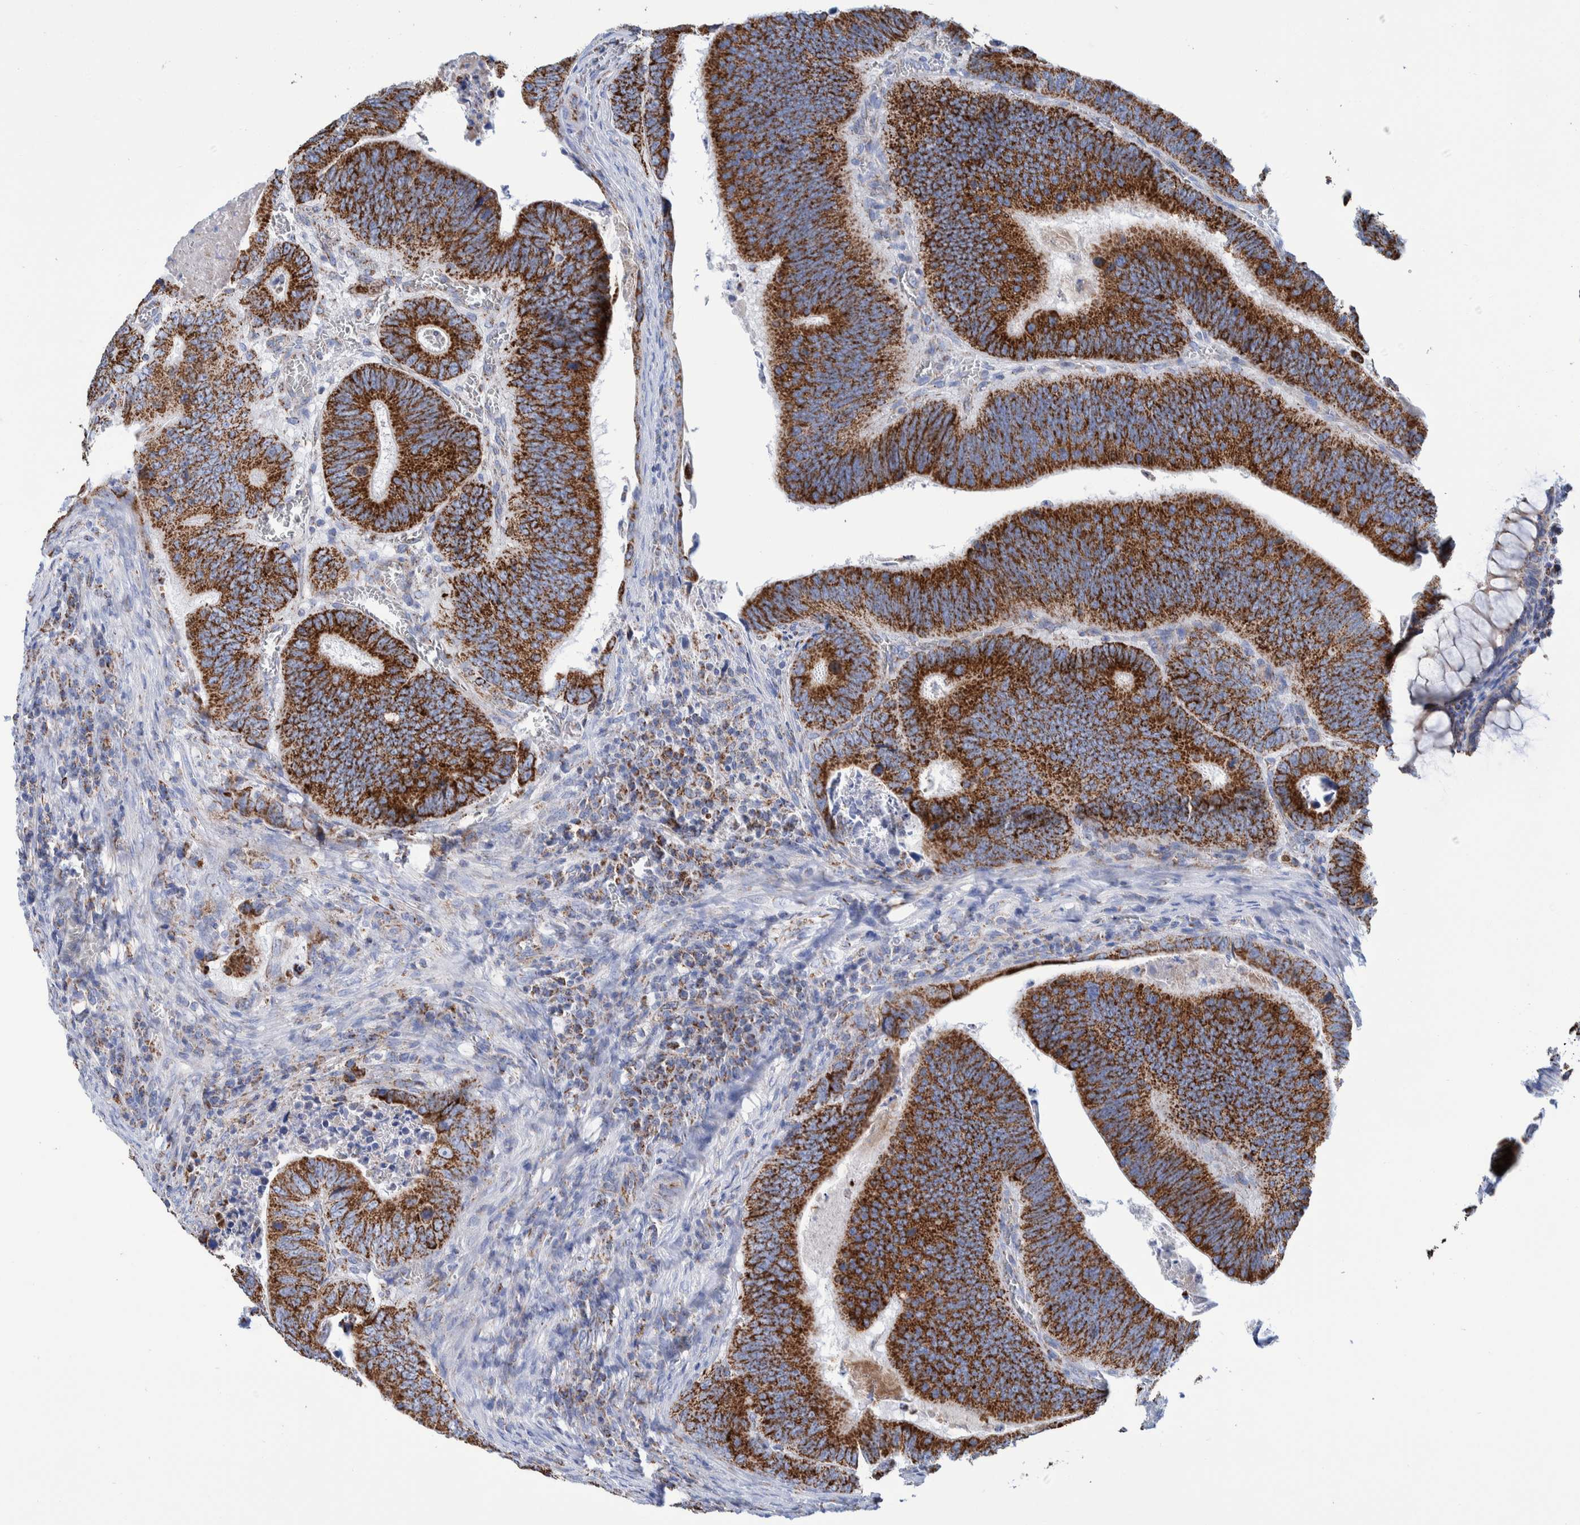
{"staining": {"intensity": "strong", "quantity": ">75%", "location": "cytoplasmic/membranous"}, "tissue": "colorectal cancer", "cell_type": "Tumor cells", "image_type": "cancer", "snomed": [{"axis": "morphology", "description": "Inflammation, NOS"}, {"axis": "morphology", "description": "Adenocarcinoma, NOS"}, {"axis": "topography", "description": "Colon"}], "caption": "The immunohistochemical stain labels strong cytoplasmic/membranous staining in tumor cells of adenocarcinoma (colorectal) tissue. The protein is shown in brown color, while the nuclei are stained blue.", "gene": "DECR1", "patient": {"sex": "male", "age": 72}}